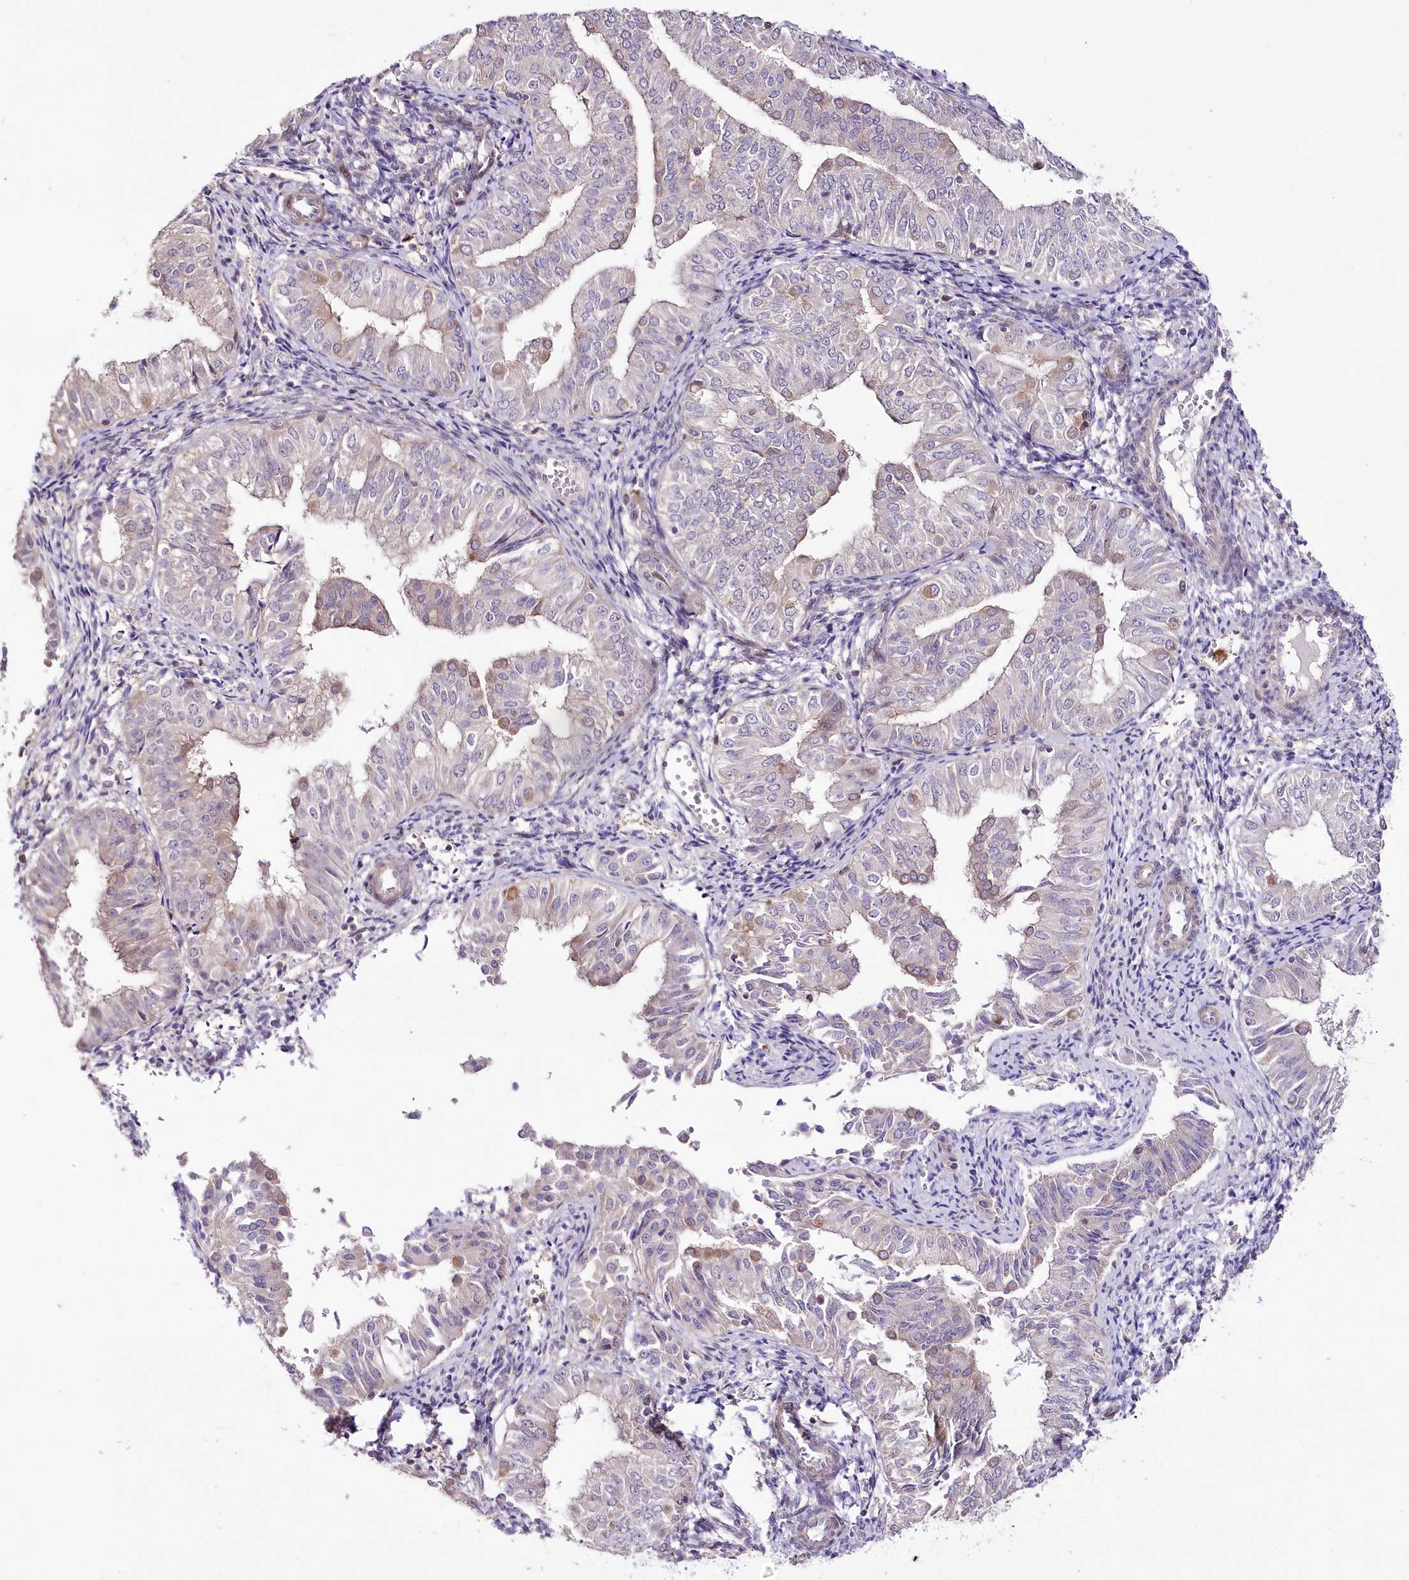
{"staining": {"intensity": "weak", "quantity": "<25%", "location": "cytoplasmic/membranous"}, "tissue": "endometrial cancer", "cell_type": "Tumor cells", "image_type": "cancer", "snomed": [{"axis": "morphology", "description": "Normal tissue, NOS"}, {"axis": "morphology", "description": "Adenocarcinoma, NOS"}, {"axis": "topography", "description": "Endometrium"}], "caption": "Tumor cells show no significant positivity in endometrial cancer (adenocarcinoma).", "gene": "FAM241B", "patient": {"sex": "female", "age": 53}}